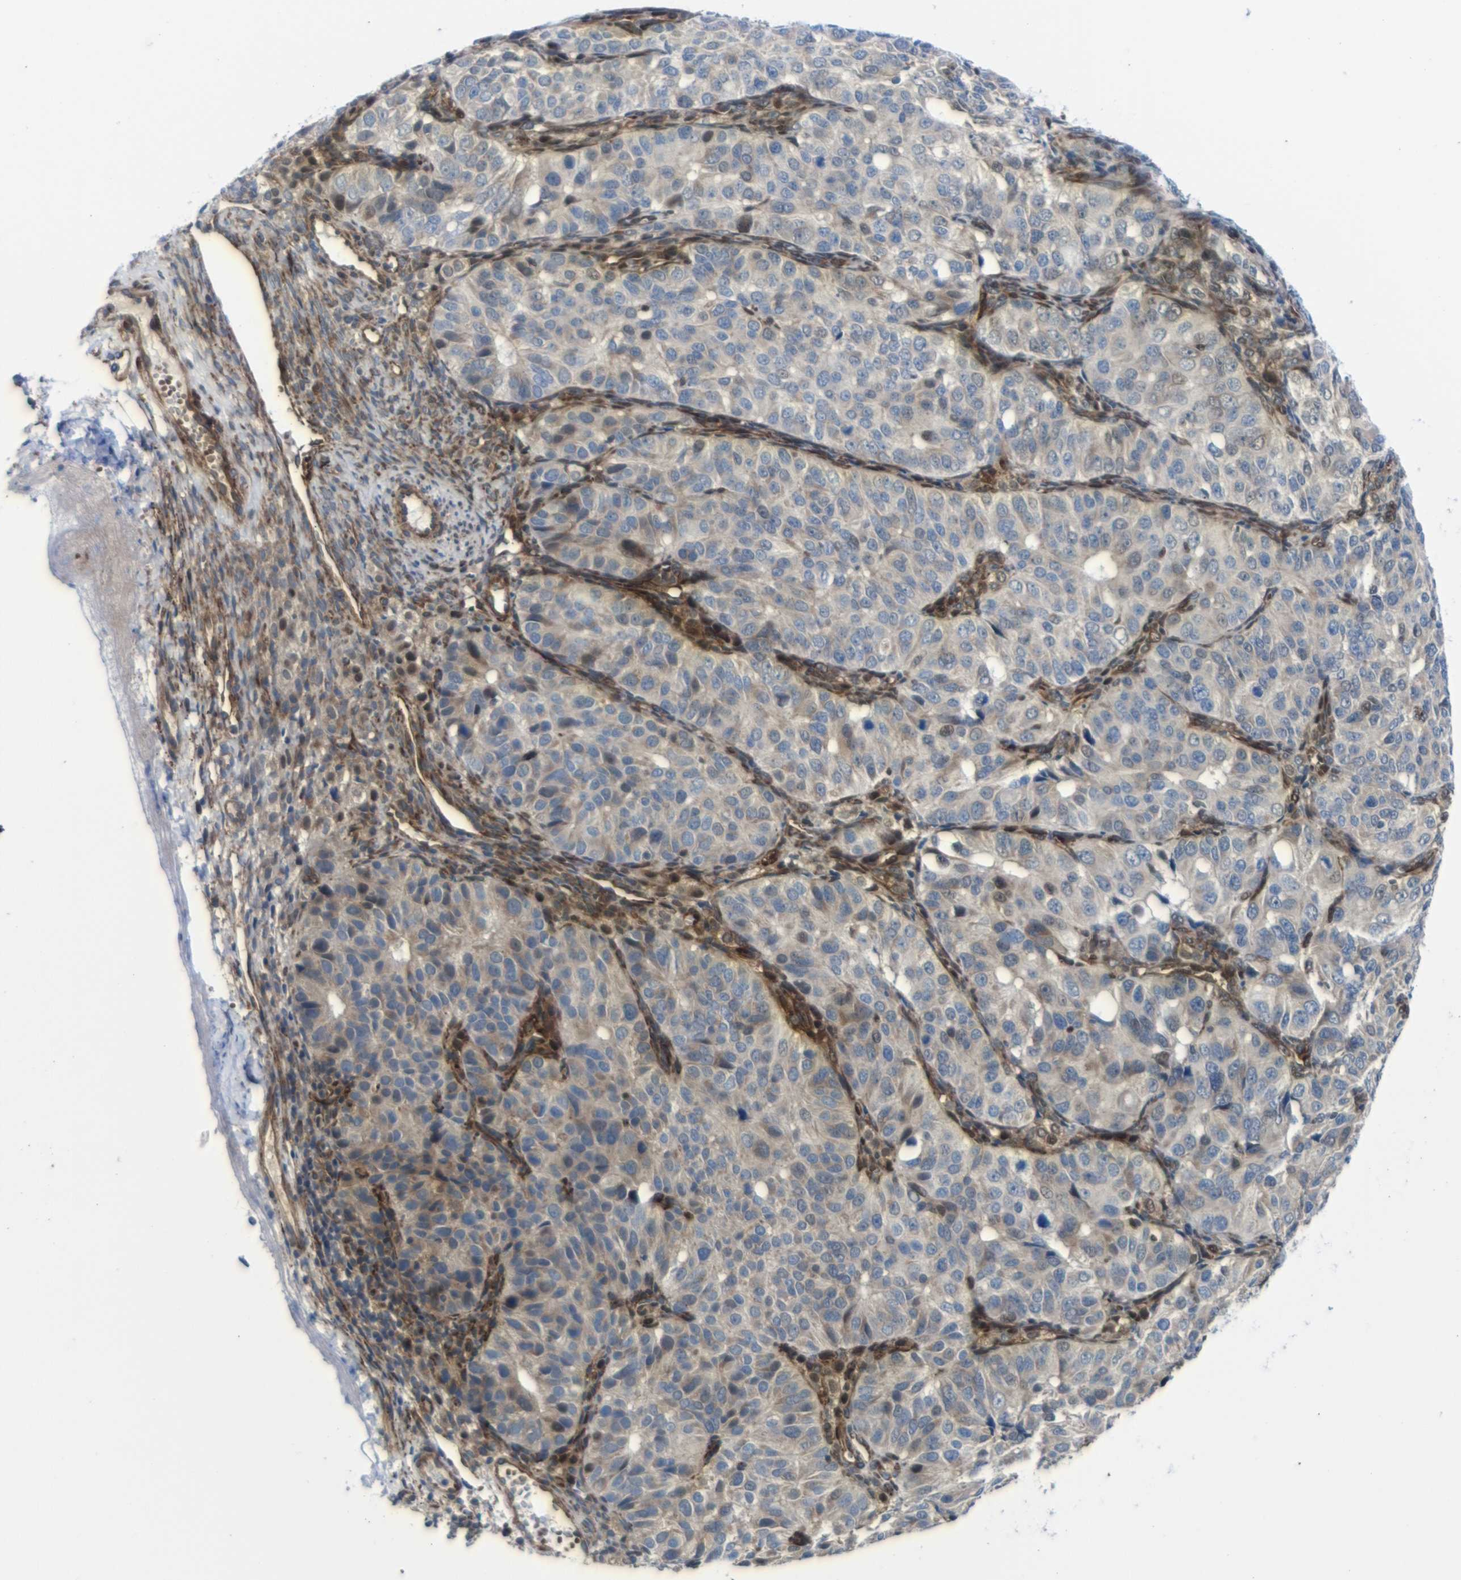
{"staining": {"intensity": "weak", "quantity": "<25%", "location": "cytoplasmic/membranous,nuclear"}, "tissue": "ovarian cancer", "cell_type": "Tumor cells", "image_type": "cancer", "snomed": [{"axis": "morphology", "description": "Carcinoma, endometroid"}, {"axis": "topography", "description": "Ovary"}], "caption": "Ovarian endometroid carcinoma was stained to show a protein in brown. There is no significant positivity in tumor cells.", "gene": "PARP14", "patient": {"sex": "female", "age": 51}}